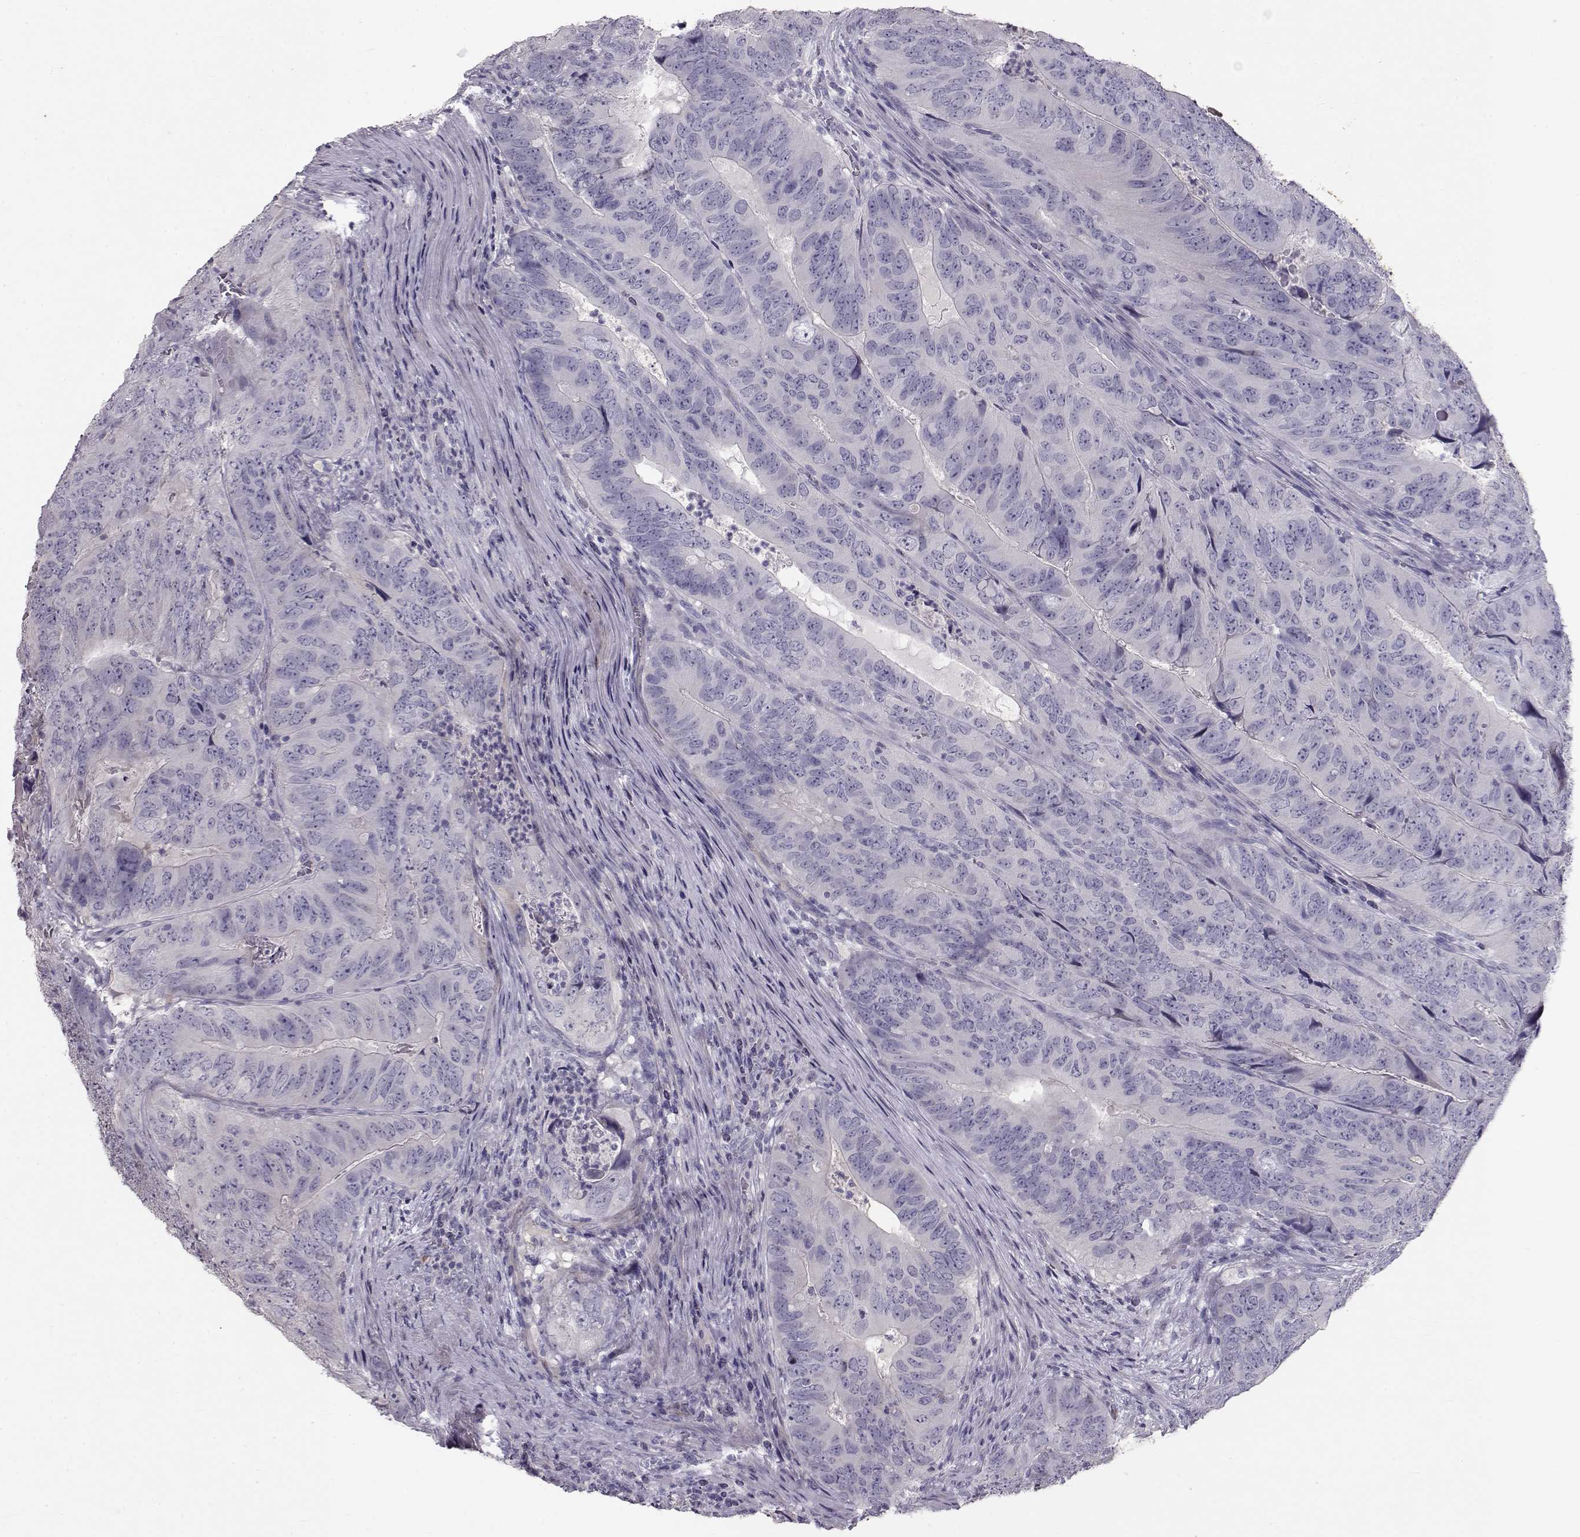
{"staining": {"intensity": "negative", "quantity": "none", "location": "none"}, "tissue": "colorectal cancer", "cell_type": "Tumor cells", "image_type": "cancer", "snomed": [{"axis": "morphology", "description": "Adenocarcinoma, NOS"}, {"axis": "topography", "description": "Colon"}], "caption": "Colorectal cancer stained for a protein using immunohistochemistry (IHC) exhibits no positivity tumor cells.", "gene": "RD3", "patient": {"sex": "male", "age": 79}}